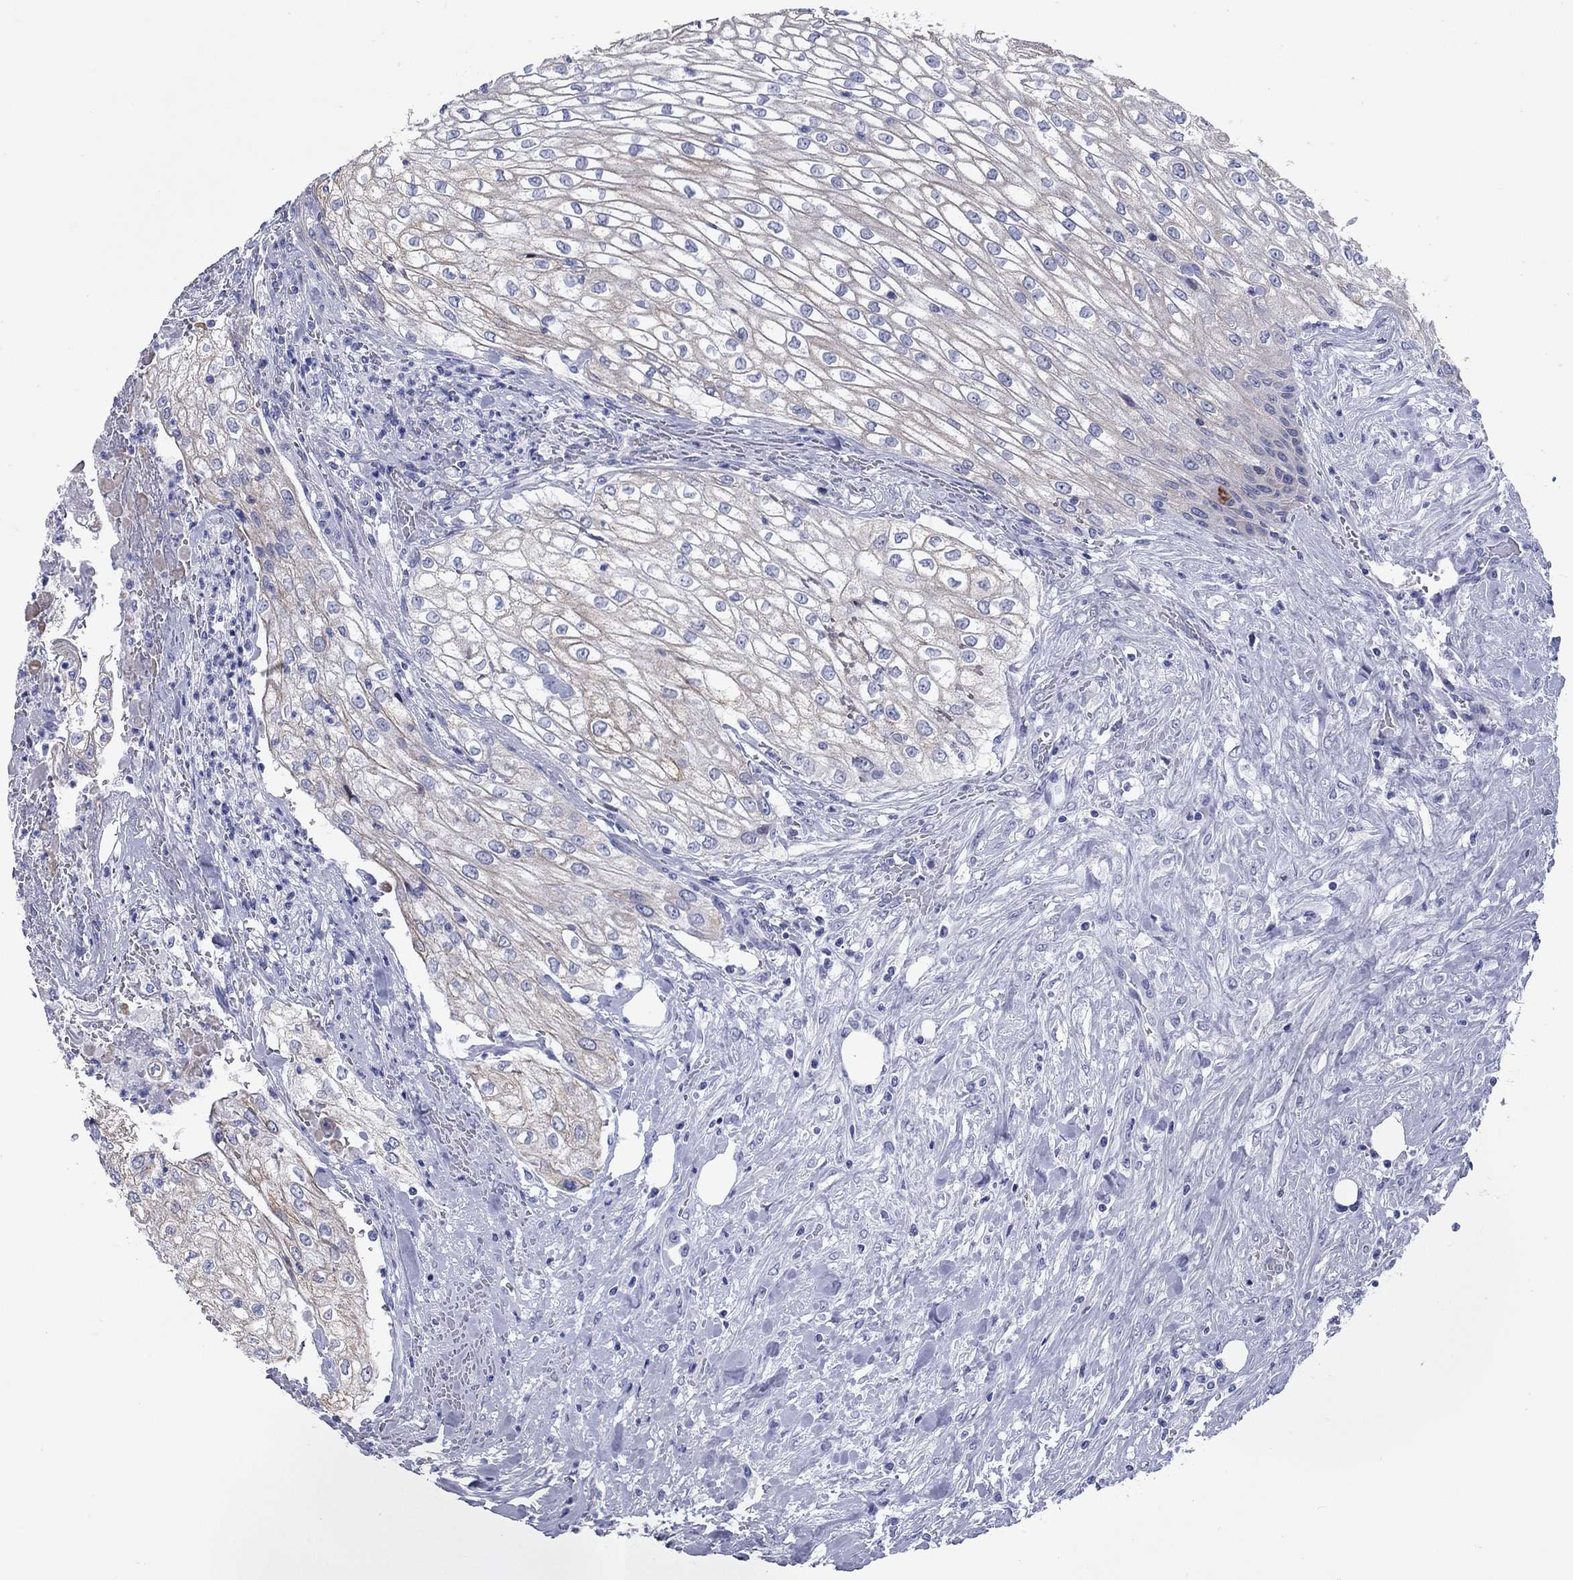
{"staining": {"intensity": "weak", "quantity": ">75%", "location": "cytoplasmic/membranous"}, "tissue": "urothelial cancer", "cell_type": "Tumor cells", "image_type": "cancer", "snomed": [{"axis": "morphology", "description": "Urothelial carcinoma, High grade"}, {"axis": "topography", "description": "Urinary bladder"}], "caption": "IHC image of high-grade urothelial carcinoma stained for a protein (brown), which shows low levels of weak cytoplasmic/membranous positivity in about >75% of tumor cells.", "gene": "CCNA1", "patient": {"sex": "male", "age": 62}}